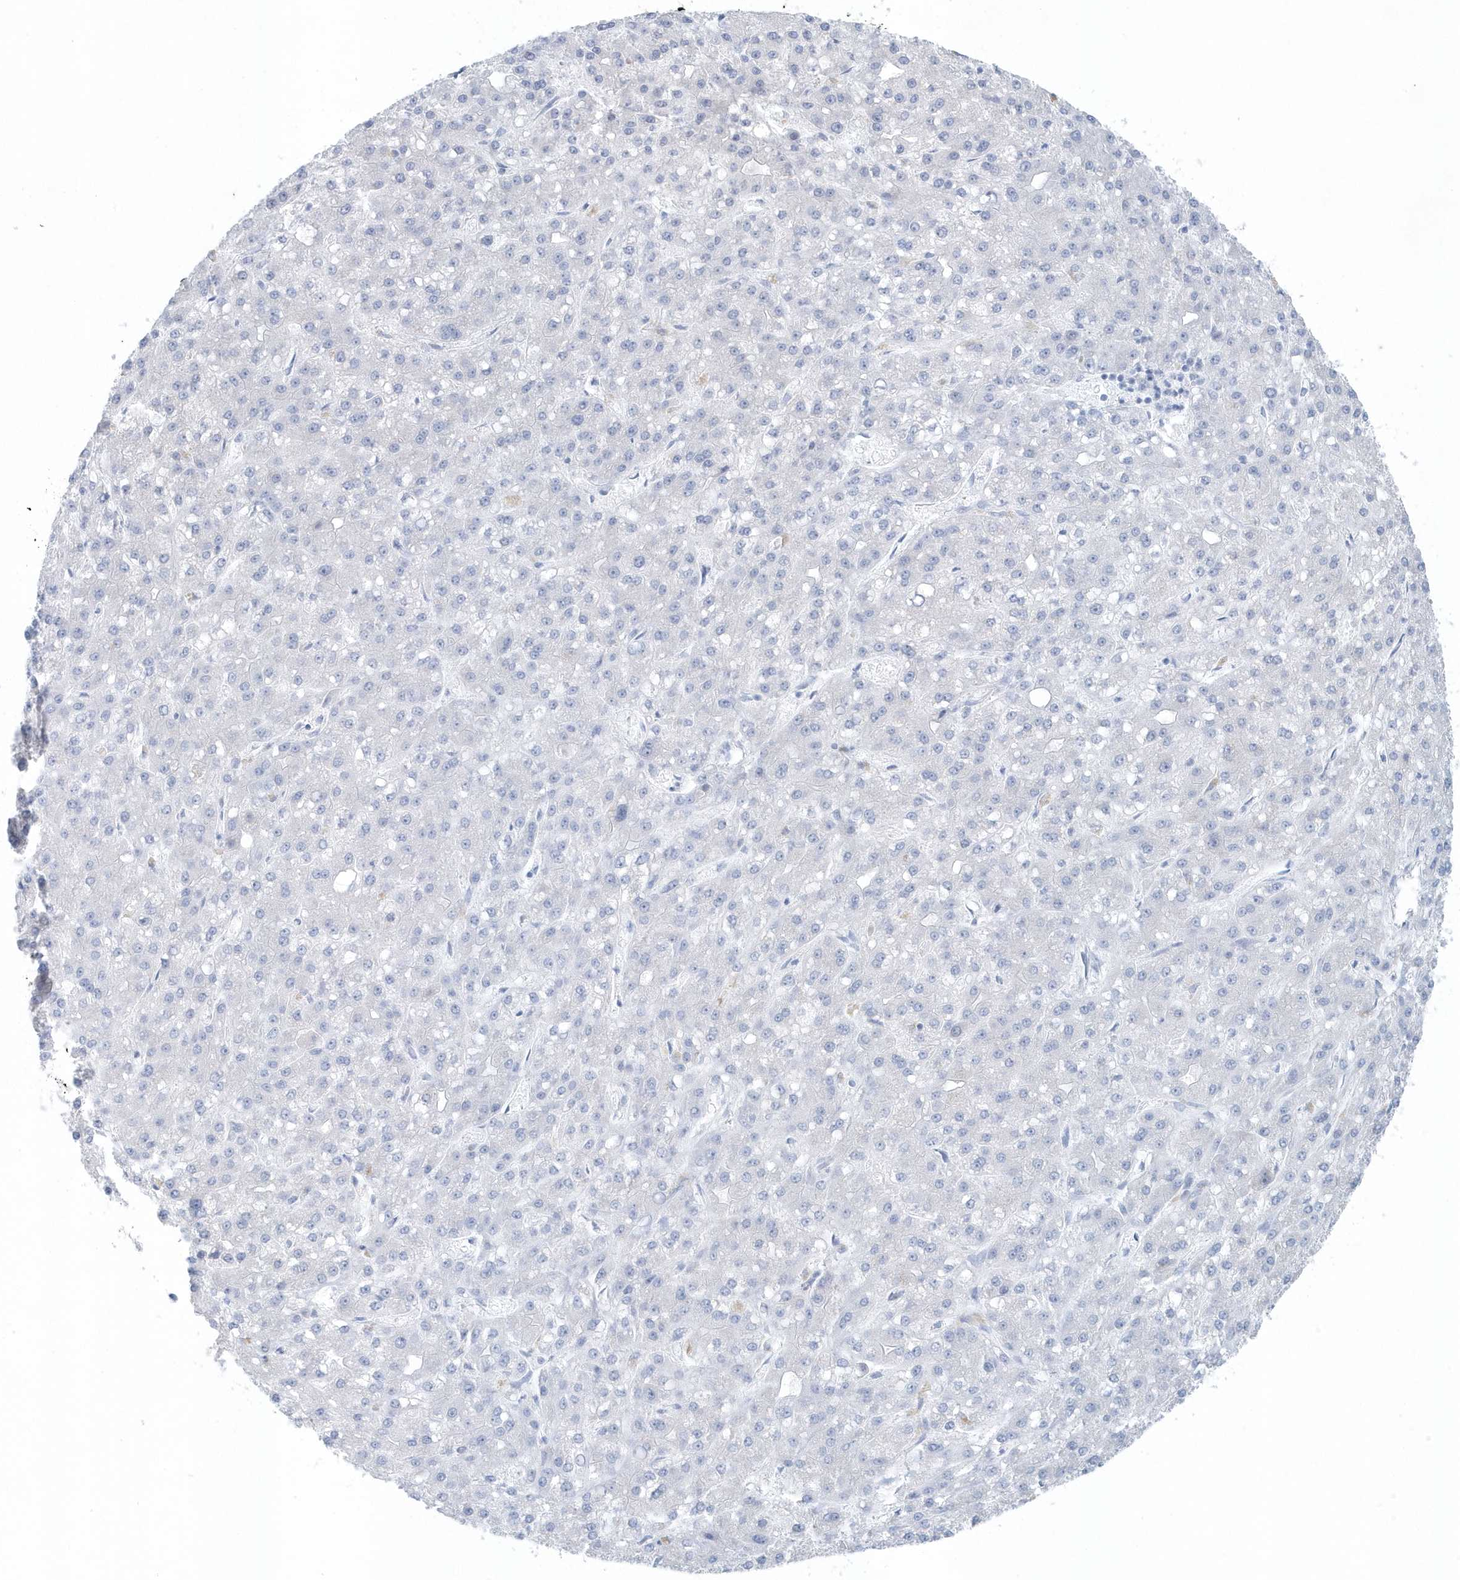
{"staining": {"intensity": "negative", "quantity": "none", "location": "none"}, "tissue": "liver cancer", "cell_type": "Tumor cells", "image_type": "cancer", "snomed": [{"axis": "morphology", "description": "Carcinoma, Hepatocellular, NOS"}, {"axis": "topography", "description": "Liver"}], "caption": "High power microscopy image of an immunohistochemistry (IHC) photomicrograph of liver cancer (hepatocellular carcinoma), revealing no significant positivity in tumor cells.", "gene": "FAM98A", "patient": {"sex": "male", "age": 67}}